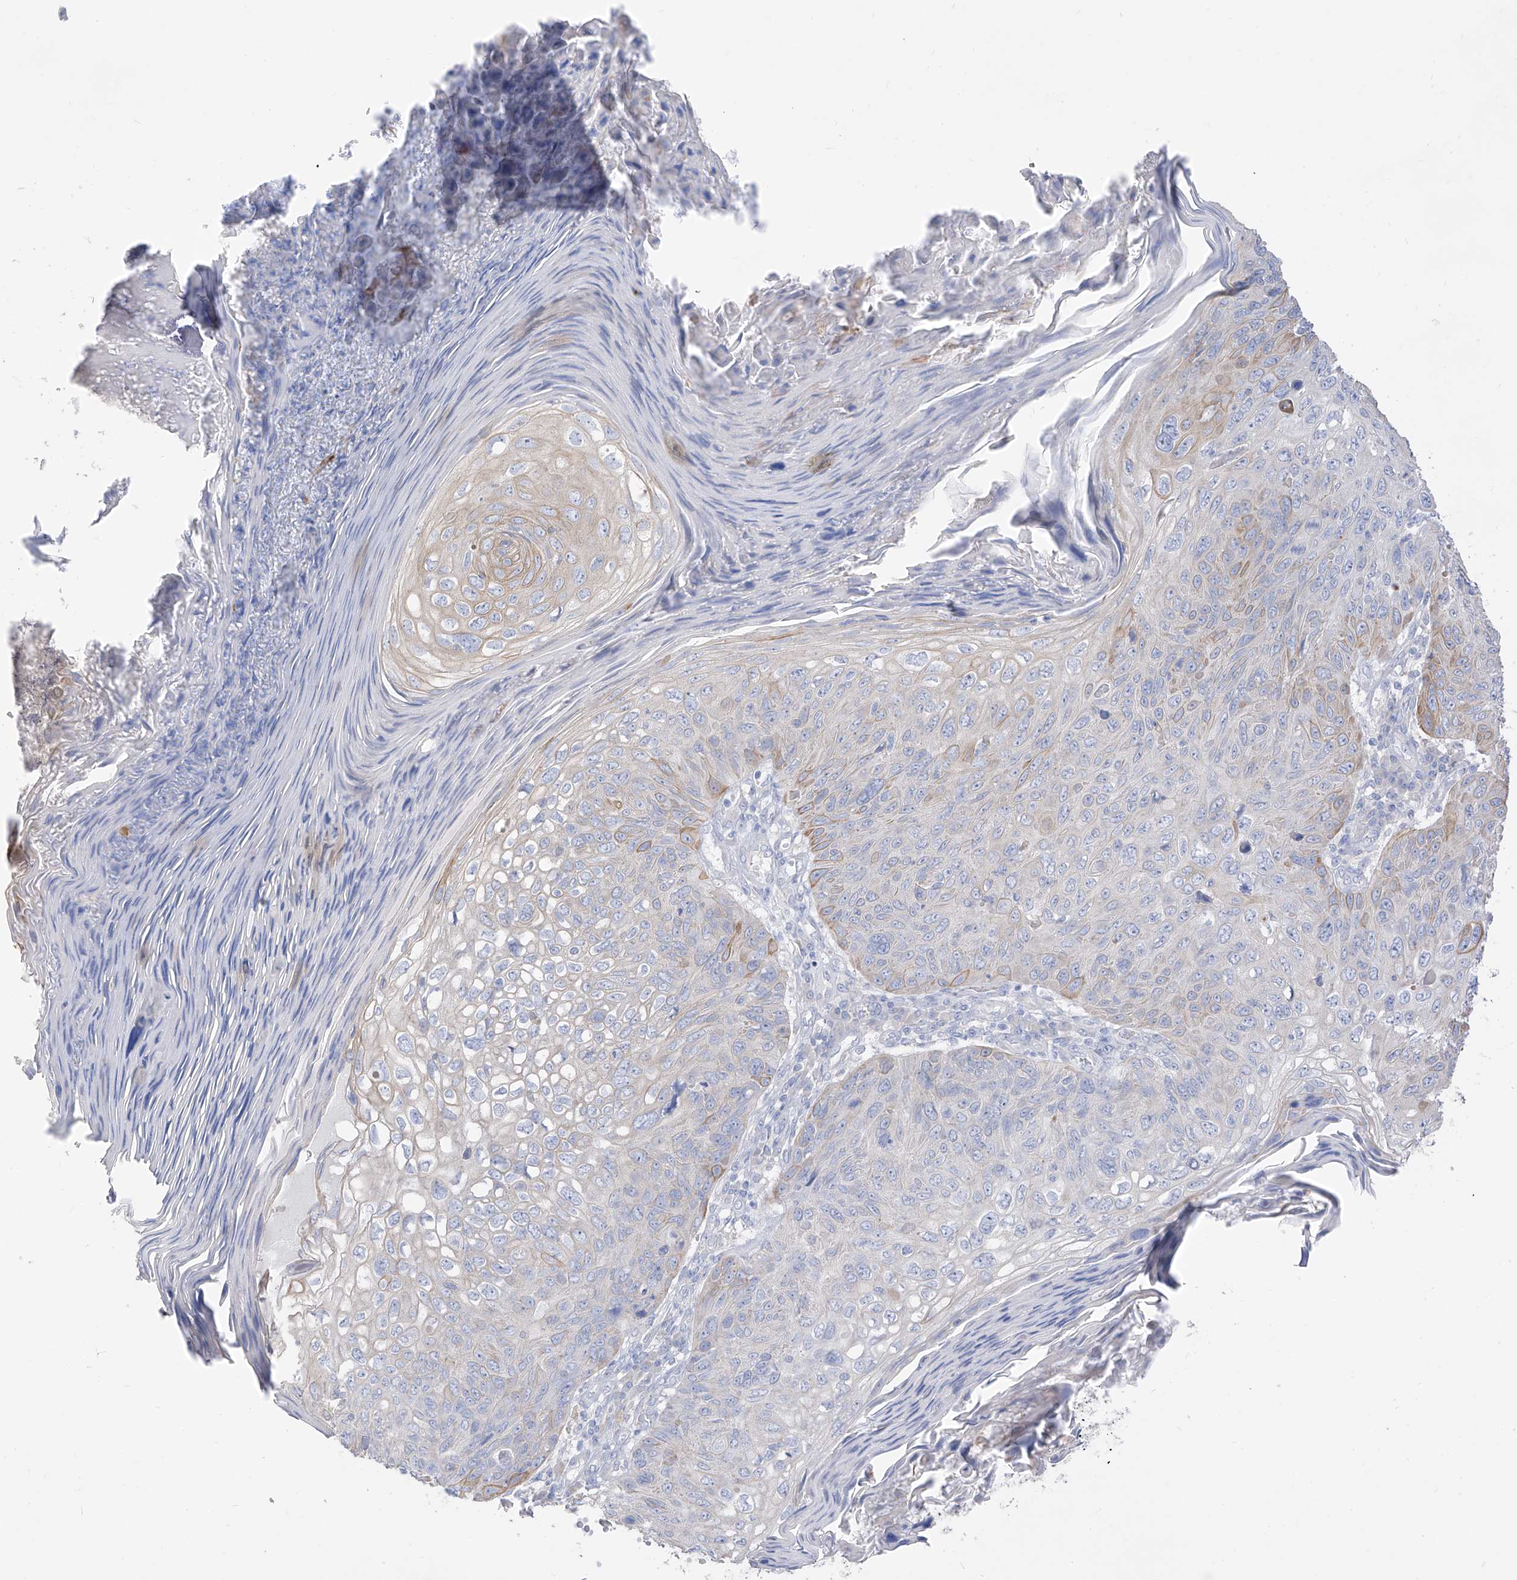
{"staining": {"intensity": "moderate", "quantity": "<25%", "location": "cytoplasmic/membranous"}, "tissue": "skin cancer", "cell_type": "Tumor cells", "image_type": "cancer", "snomed": [{"axis": "morphology", "description": "Squamous cell carcinoma, NOS"}, {"axis": "topography", "description": "Skin"}], "caption": "The immunohistochemical stain highlights moderate cytoplasmic/membranous staining in tumor cells of squamous cell carcinoma (skin) tissue. Using DAB (brown) and hematoxylin (blue) stains, captured at high magnification using brightfield microscopy.", "gene": "ARHGEF40", "patient": {"sex": "female", "age": 90}}